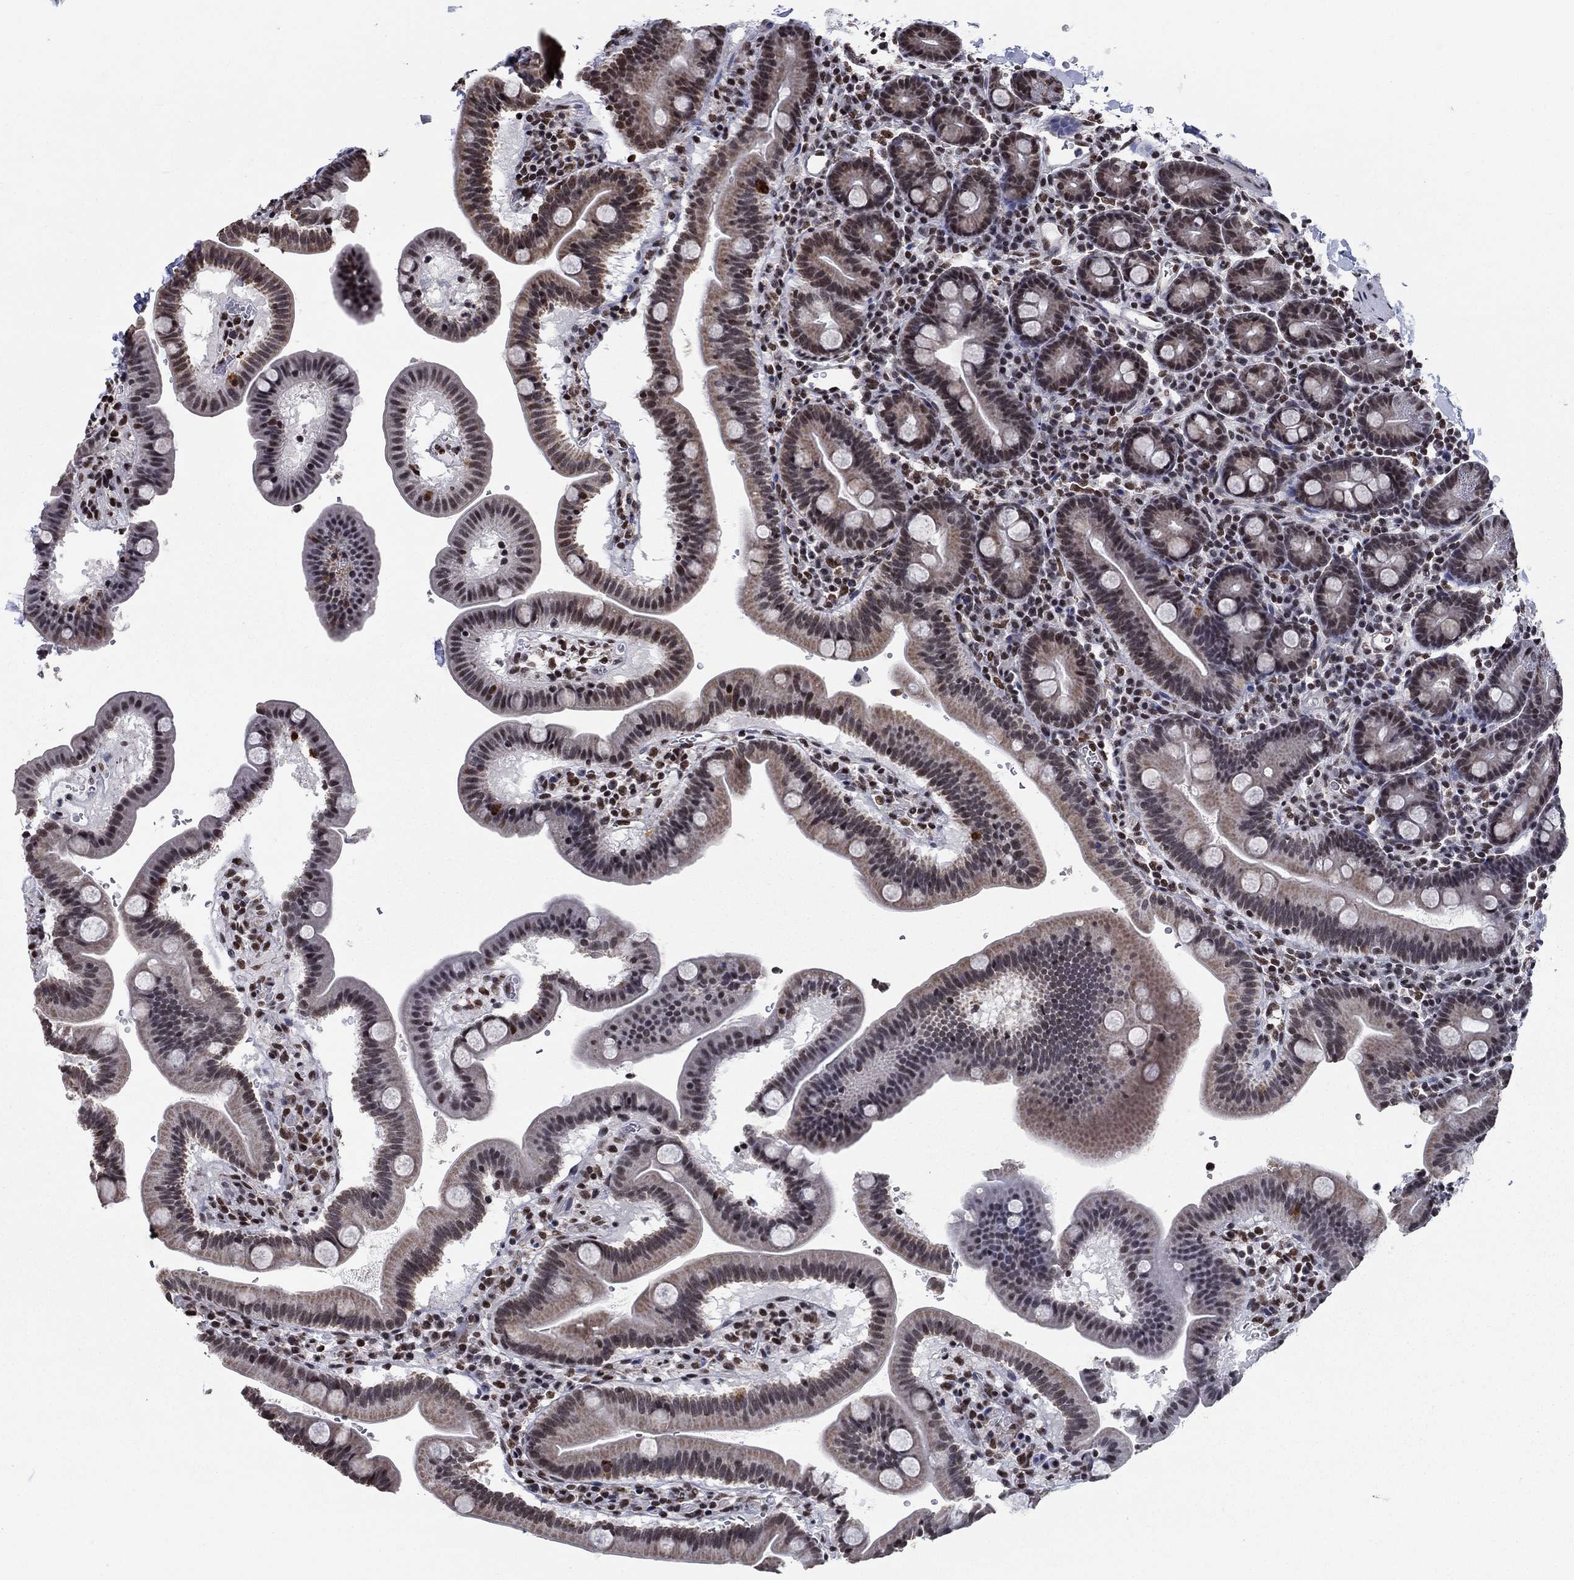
{"staining": {"intensity": "weak", "quantity": "<25%", "location": "cytoplasmic/membranous,nuclear"}, "tissue": "duodenum", "cell_type": "Glandular cells", "image_type": "normal", "snomed": [{"axis": "morphology", "description": "Normal tissue, NOS"}, {"axis": "topography", "description": "Duodenum"}], "caption": "Histopathology image shows no significant protein staining in glandular cells of unremarkable duodenum. (DAB IHC with hematoxylin counter stain).", "gene": "N4BP2", "patient": {"sex": "male", "age": 59}}